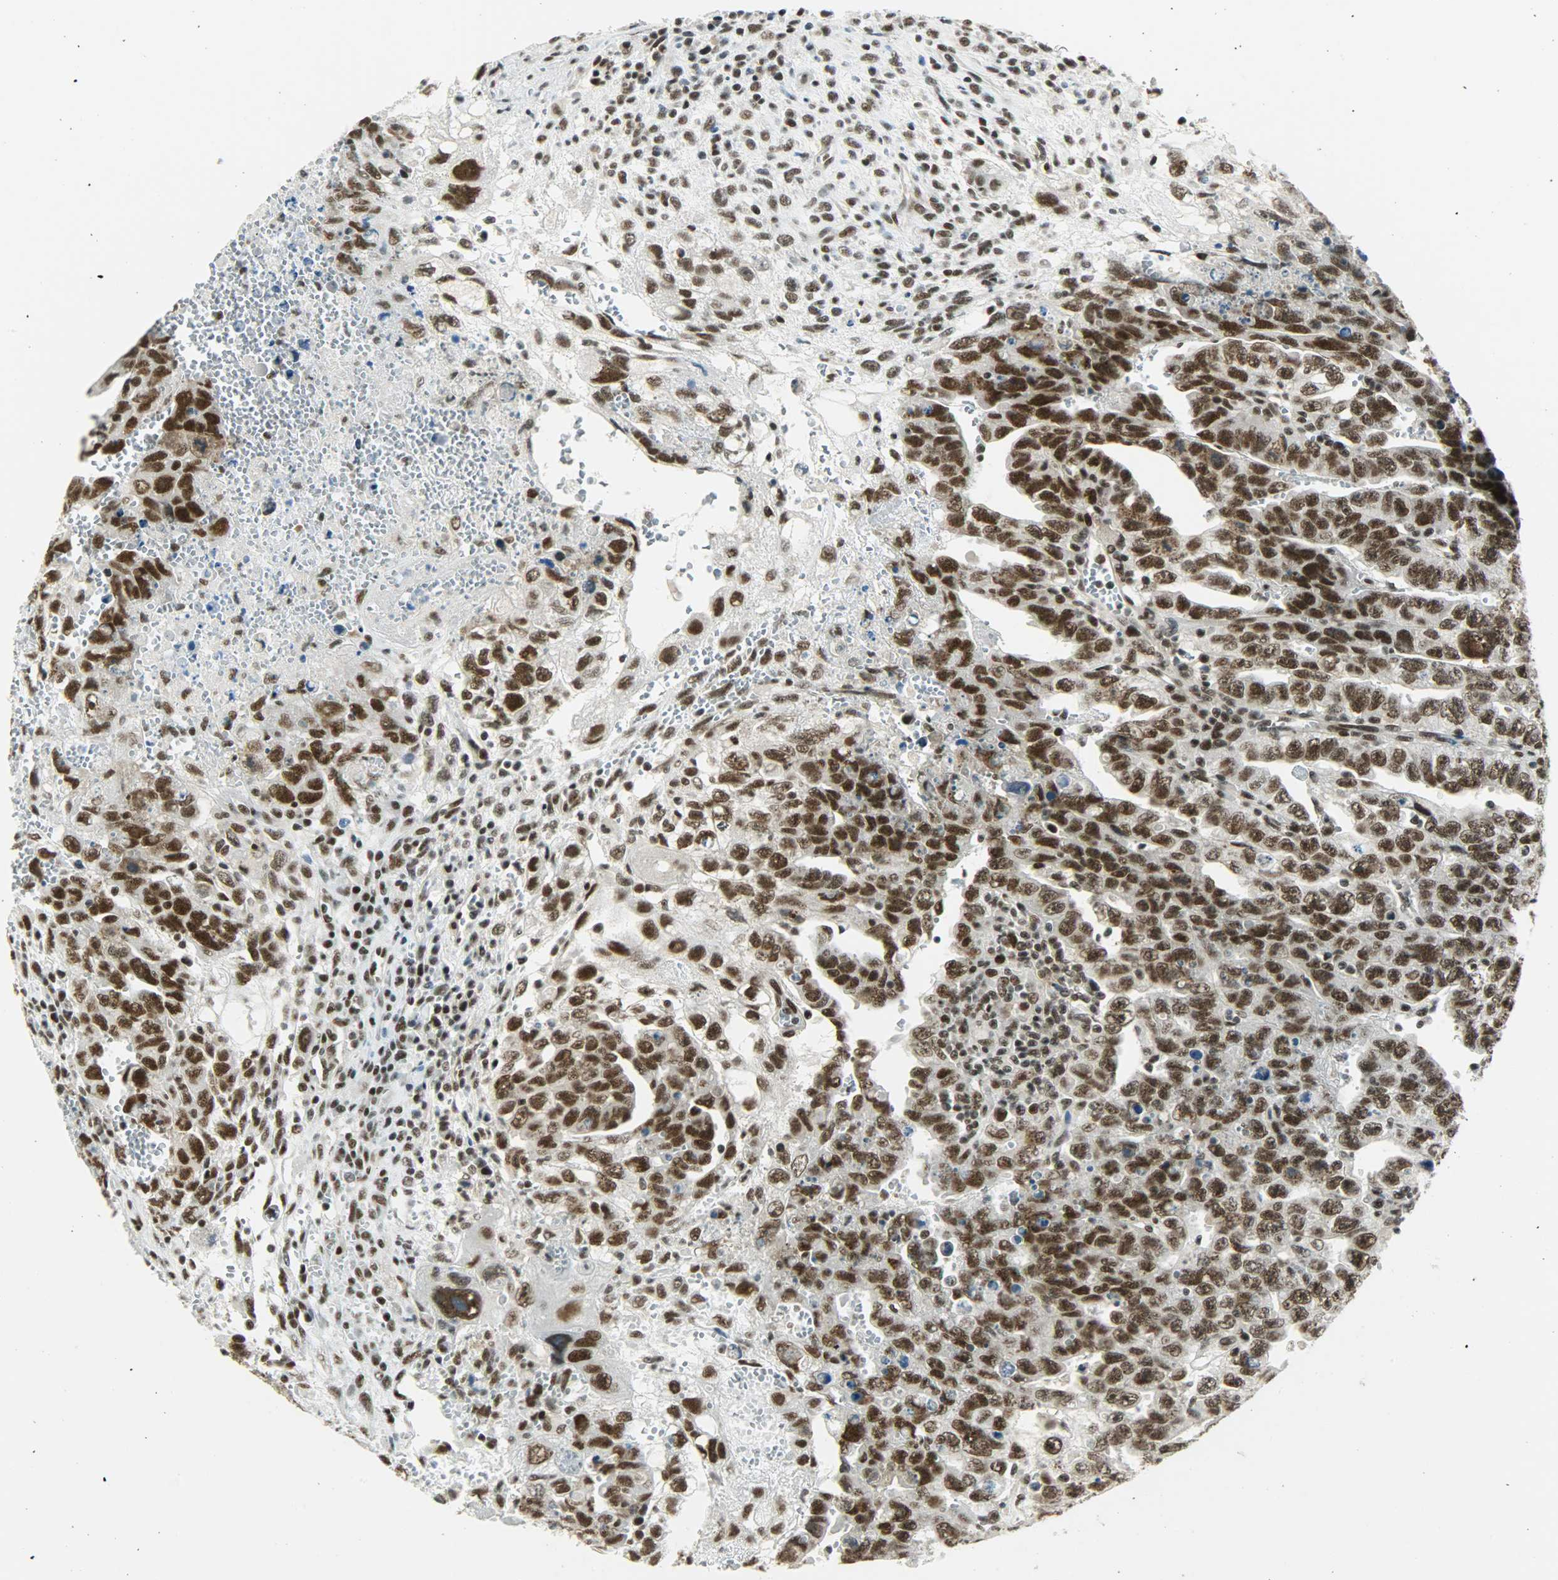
{"staining": {"intensity": "strong", "quantity": ">75%", "location": "nuclear"}, "tissue": "testis cancer", "cell_type": "Tumor cells", "image_type": "cancer", "snomed": [{"axis": "morphology", "description": "Carcinoma, Embryonal, NOS"}, {"axis": "topography", "description": "Testis"}], "caption": "The image reveals a brown stain indicating the presence of a protein in the nuclear of tumor cells in testis cancer (embryonal carcinoma). Nuclei are stained in blue.", "gene": "SUGP1", "patient": {"sex": "male", "age": 28}}